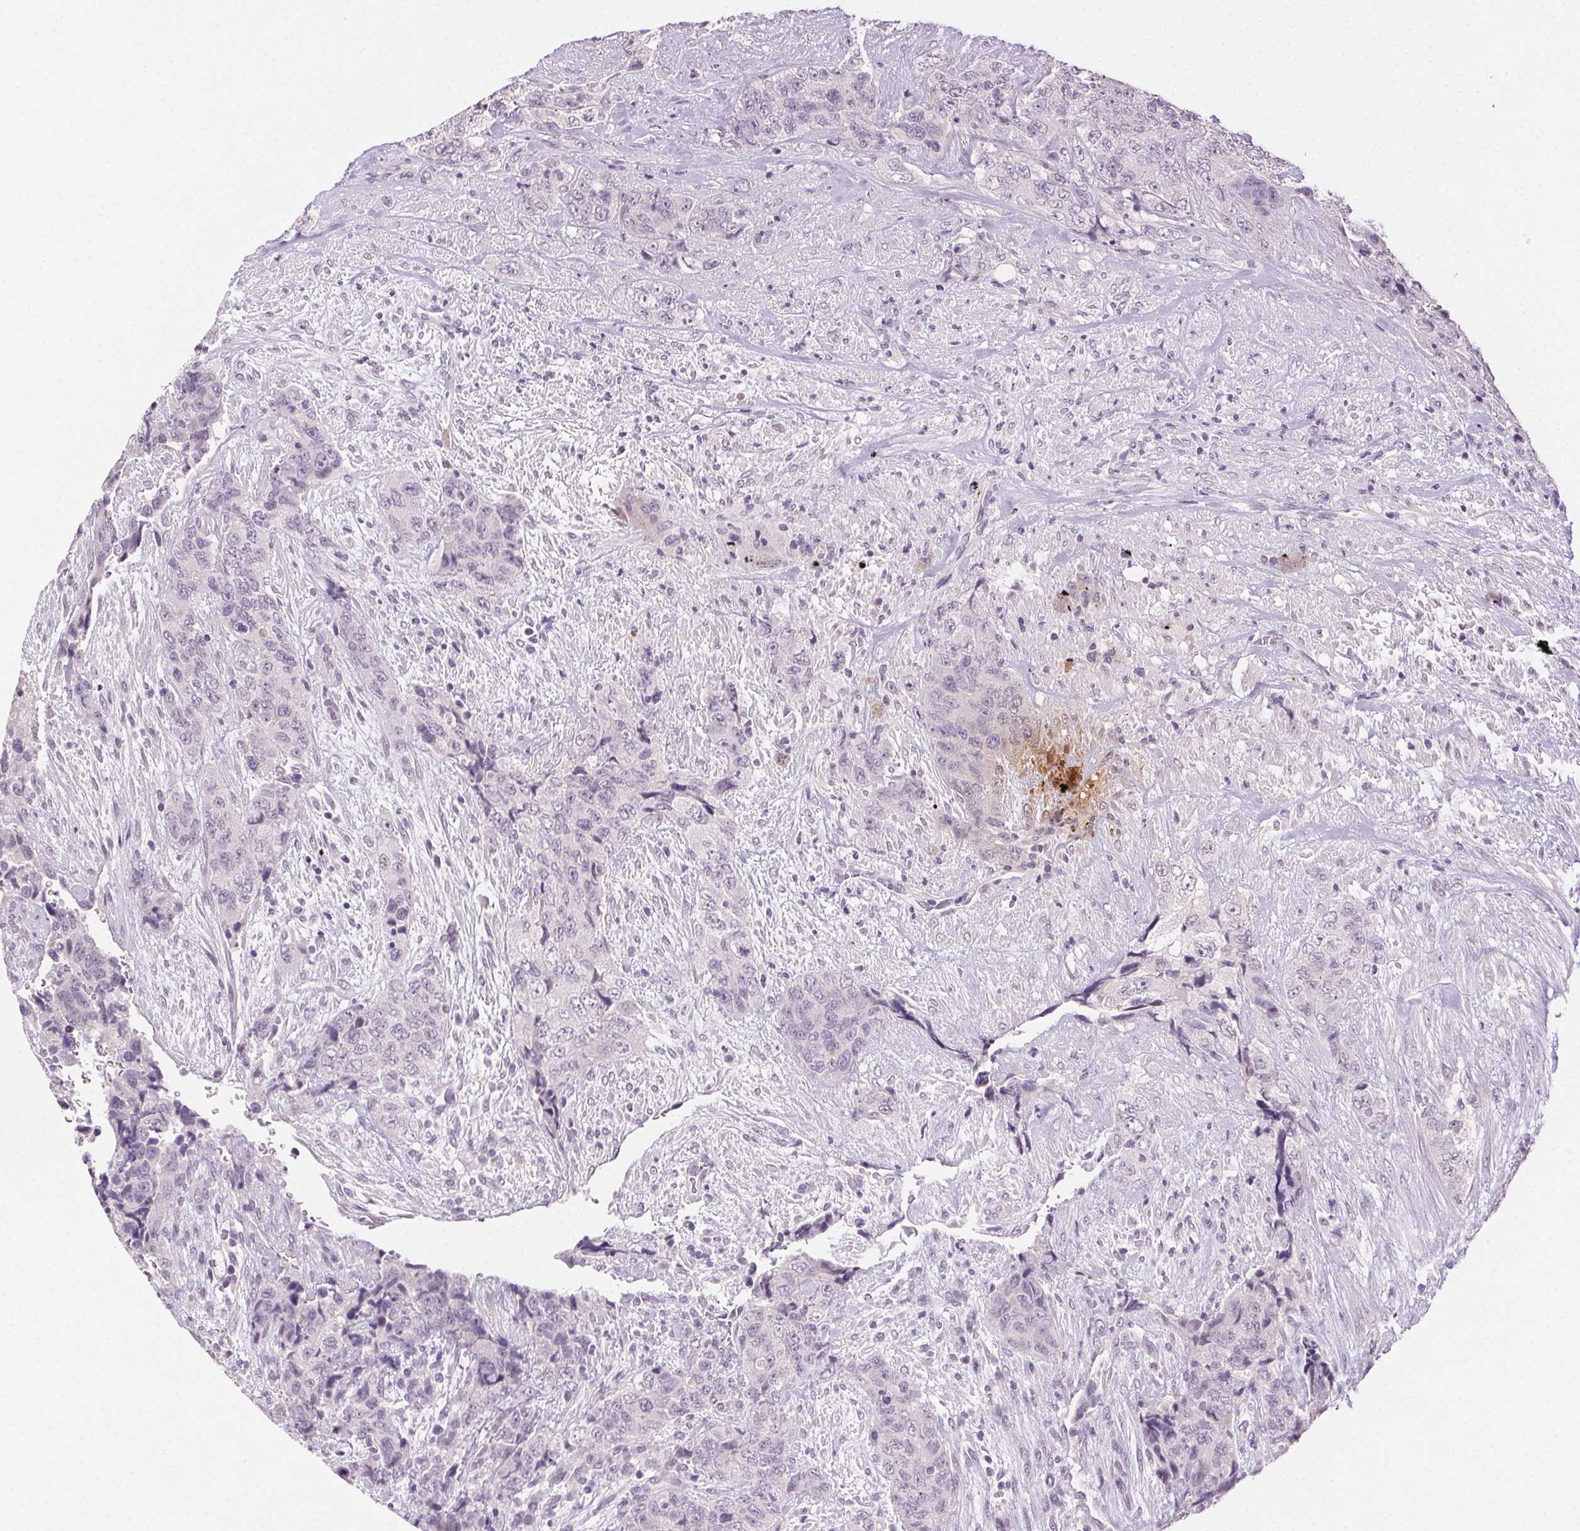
{"staining": {"intensity": "negative", "quantity": "none", "location": "none"}, "tissue": "urothelial cancer", "cell_type": "Tumor cells", "image_type": "cancer", "snomed": [{"axis": "morphology", "description": "Urothelial carcinoma, High grade"}, {"axis": "topography", "description": "Urinary bladder"}], "caption": "This photomicrograph is of urothelial cancer stained with immunohistochemistry to label a protein in brown with the nuclei are counter-stained blue. There is no expression in tumor cells. (Brightfield microscopy of DAB (3,3'-diaminobenzidine) IHC at high magnification).", "gene": "CLDN10", "patient": {"sex": "female", "age": 78}}